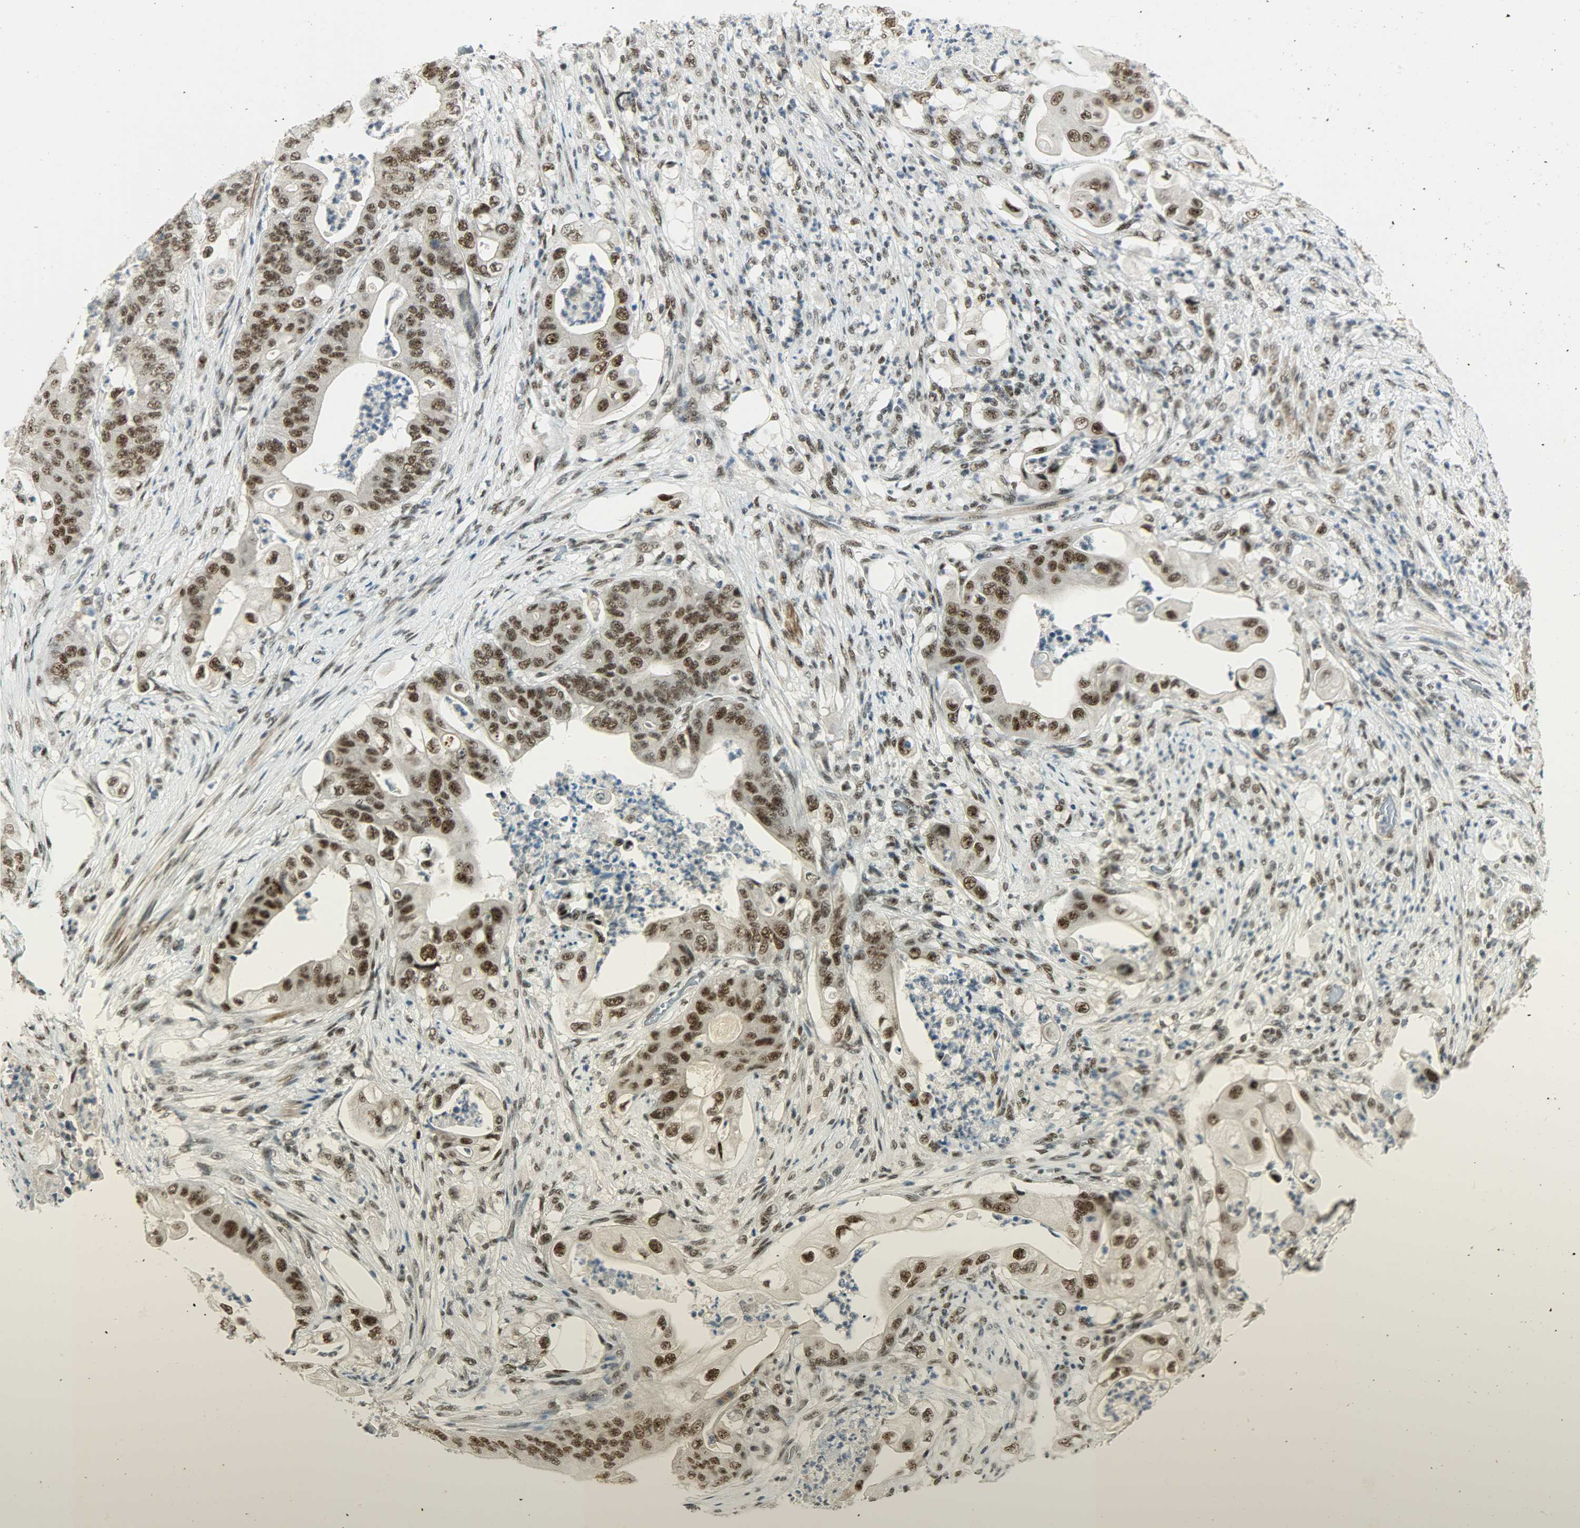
{"staining": {"intensity": "strong", "quantity": ">75%", "location": "nuclear"}, "tissue": "stomach cancer", "cell_type": "Tumor cells", "image_type": "cancer", "snomed": [{"axis": "morphology", "description": "Adenocarcinoma, NOS"}, {"axis": "topography", "description": "Stomach"}], "caption": "Adenocarcinoma (stomach) tissue displays strong nuclear positivity in approximately >75% of tumor cells (Brightfield microscopy of DAB IHC at high magnification).", "gene": "SUGP1", "patient": {"sex": "female", "age": 73}}